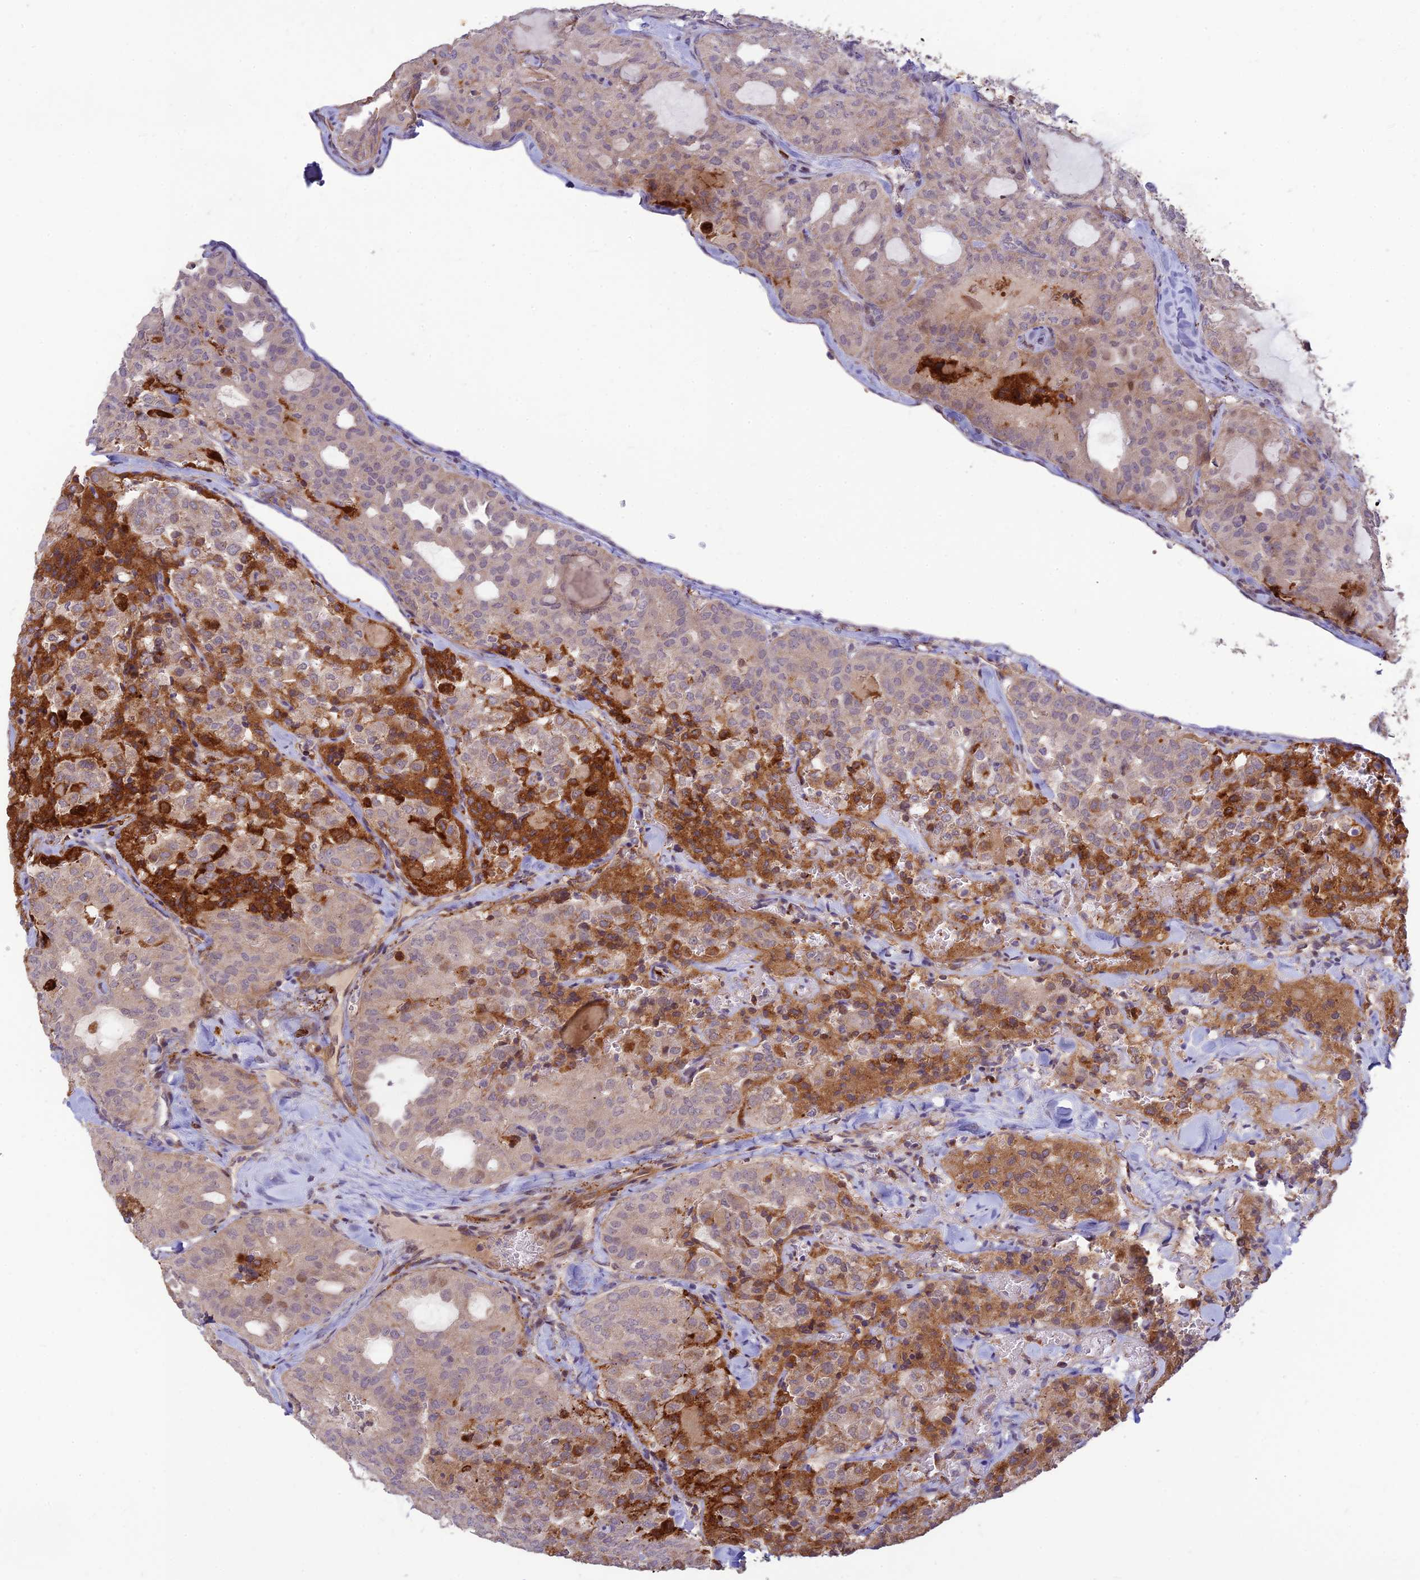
{"staining": {"intensity": "strong", "quantity": "<25%", "location": "cytoplasmic/membranous"}, "tissue": "thyroid cancer", "cell_type": "Tumor cells", "image_type": "cancer", "snomed": [{"axis": "morphology", "description": "Follicular adenoma carcinoma, NOS"}, {"axis": "topography", "description": "Thyroid gland"}], "caption": "Thyroid follicular adenoma carcinoma tissue shows strong cytoplasmic/membranous expression in approximately <25% of tumor cells, visualized by immunohistochemistry. (DAB = brown stain, brightfield microscopy at high magnification).", "gene": "ASPDH", "patient": {"sex": "male", "age": 75}}